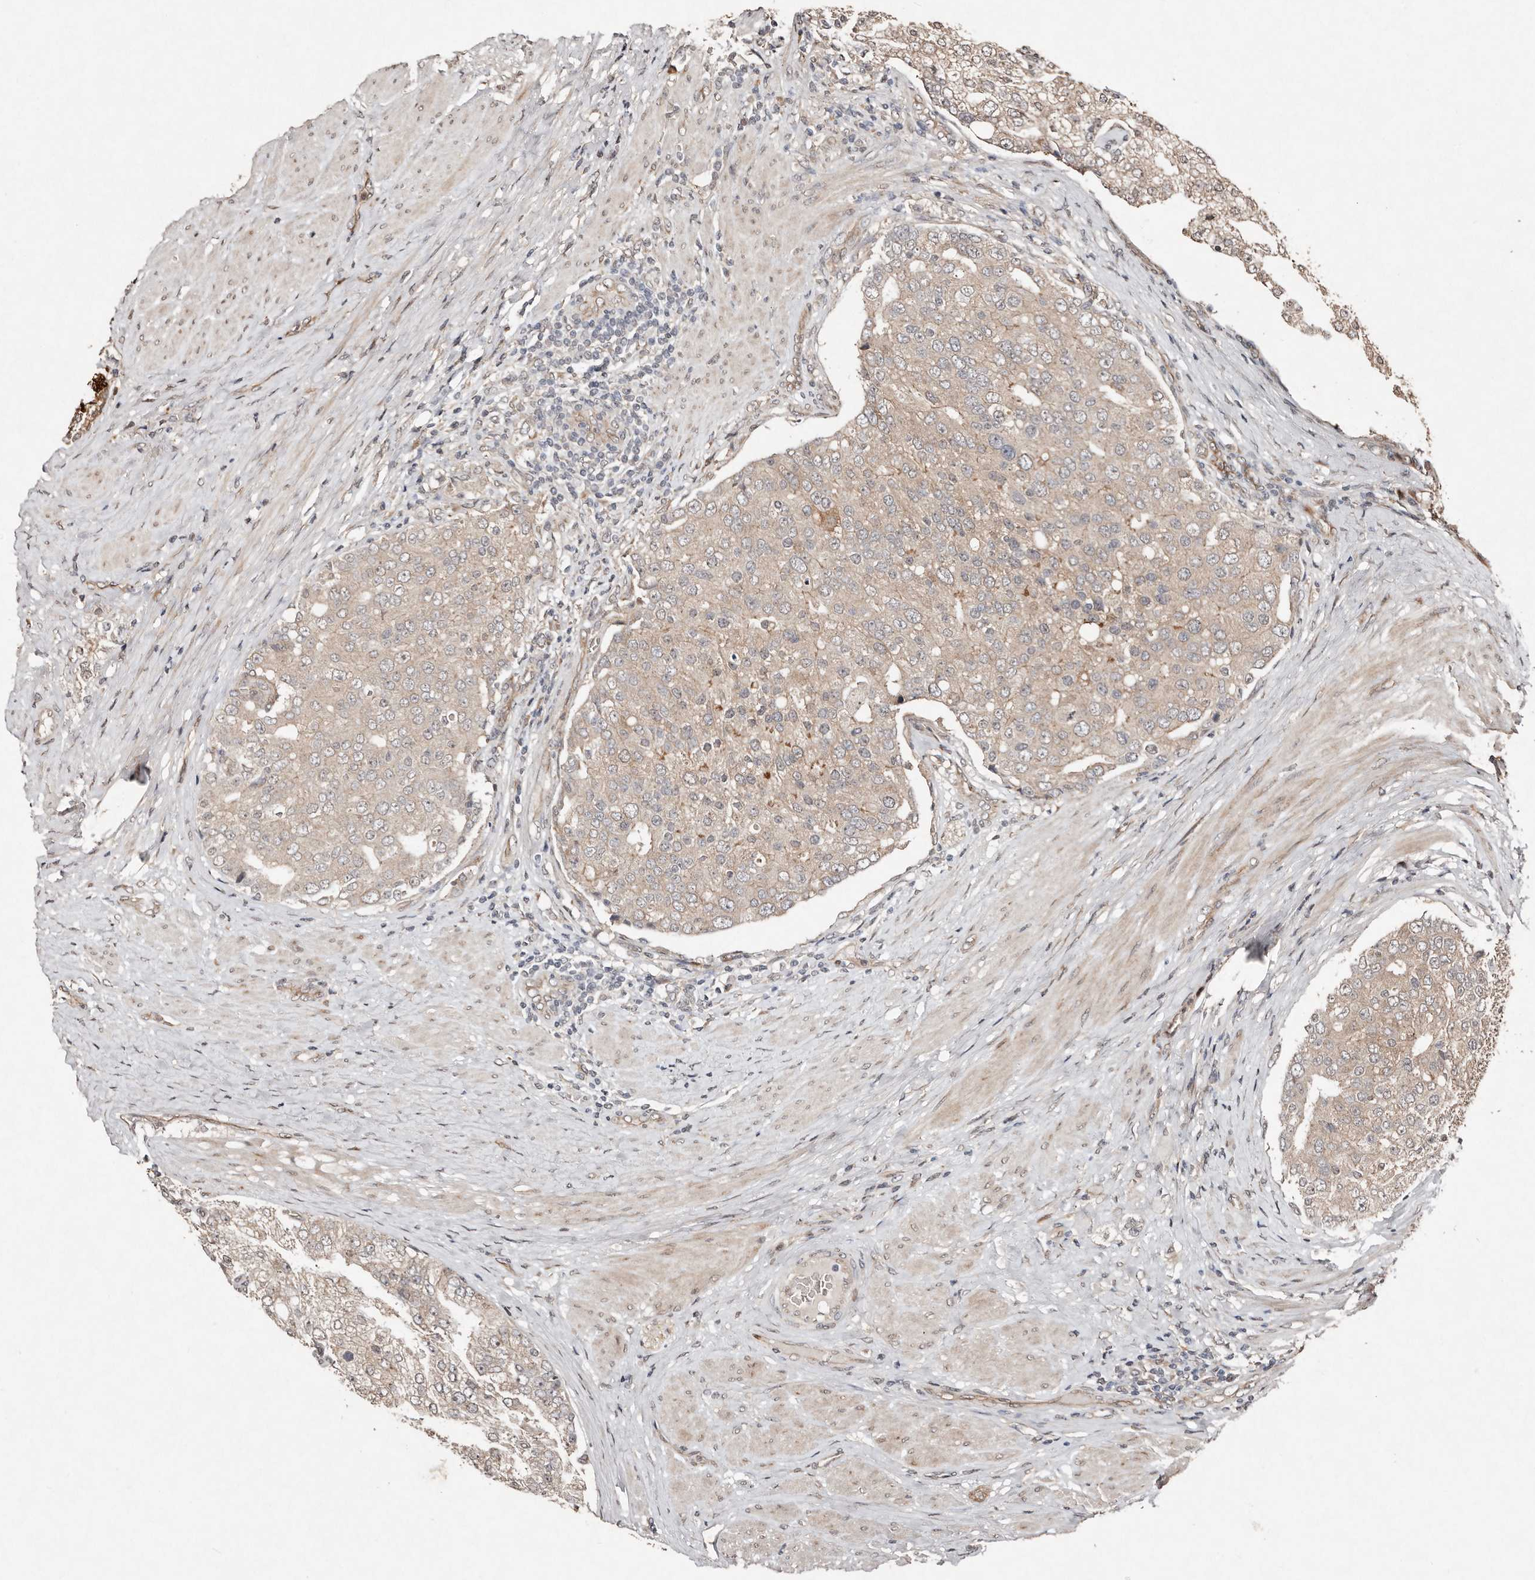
{"staining": {"intensity": "weak", "quantity": "25%-75%", "location": "cytoplasmic/membranous"}, "tissue": "prostate cancer", "cell_type": "Tumor cells", "image_type": "cancer", "snomed": [{"axis": "morphology", "description": "Adenocarcinoma, High grade"}, {"axis": "topography", "description": "Prostate"}], "caption": "Immunohistochemistry (IHC) (DAB (3,3'-diaminobenzidine)) staining of human high-grade adenocarcinoma (prostate) exhibits weak cytoplasmic/membranous protein positivity in about 25%-75% of tumor cells.", "gene": "DIP2C", "patient": {"sex": "male", "age": 50}}